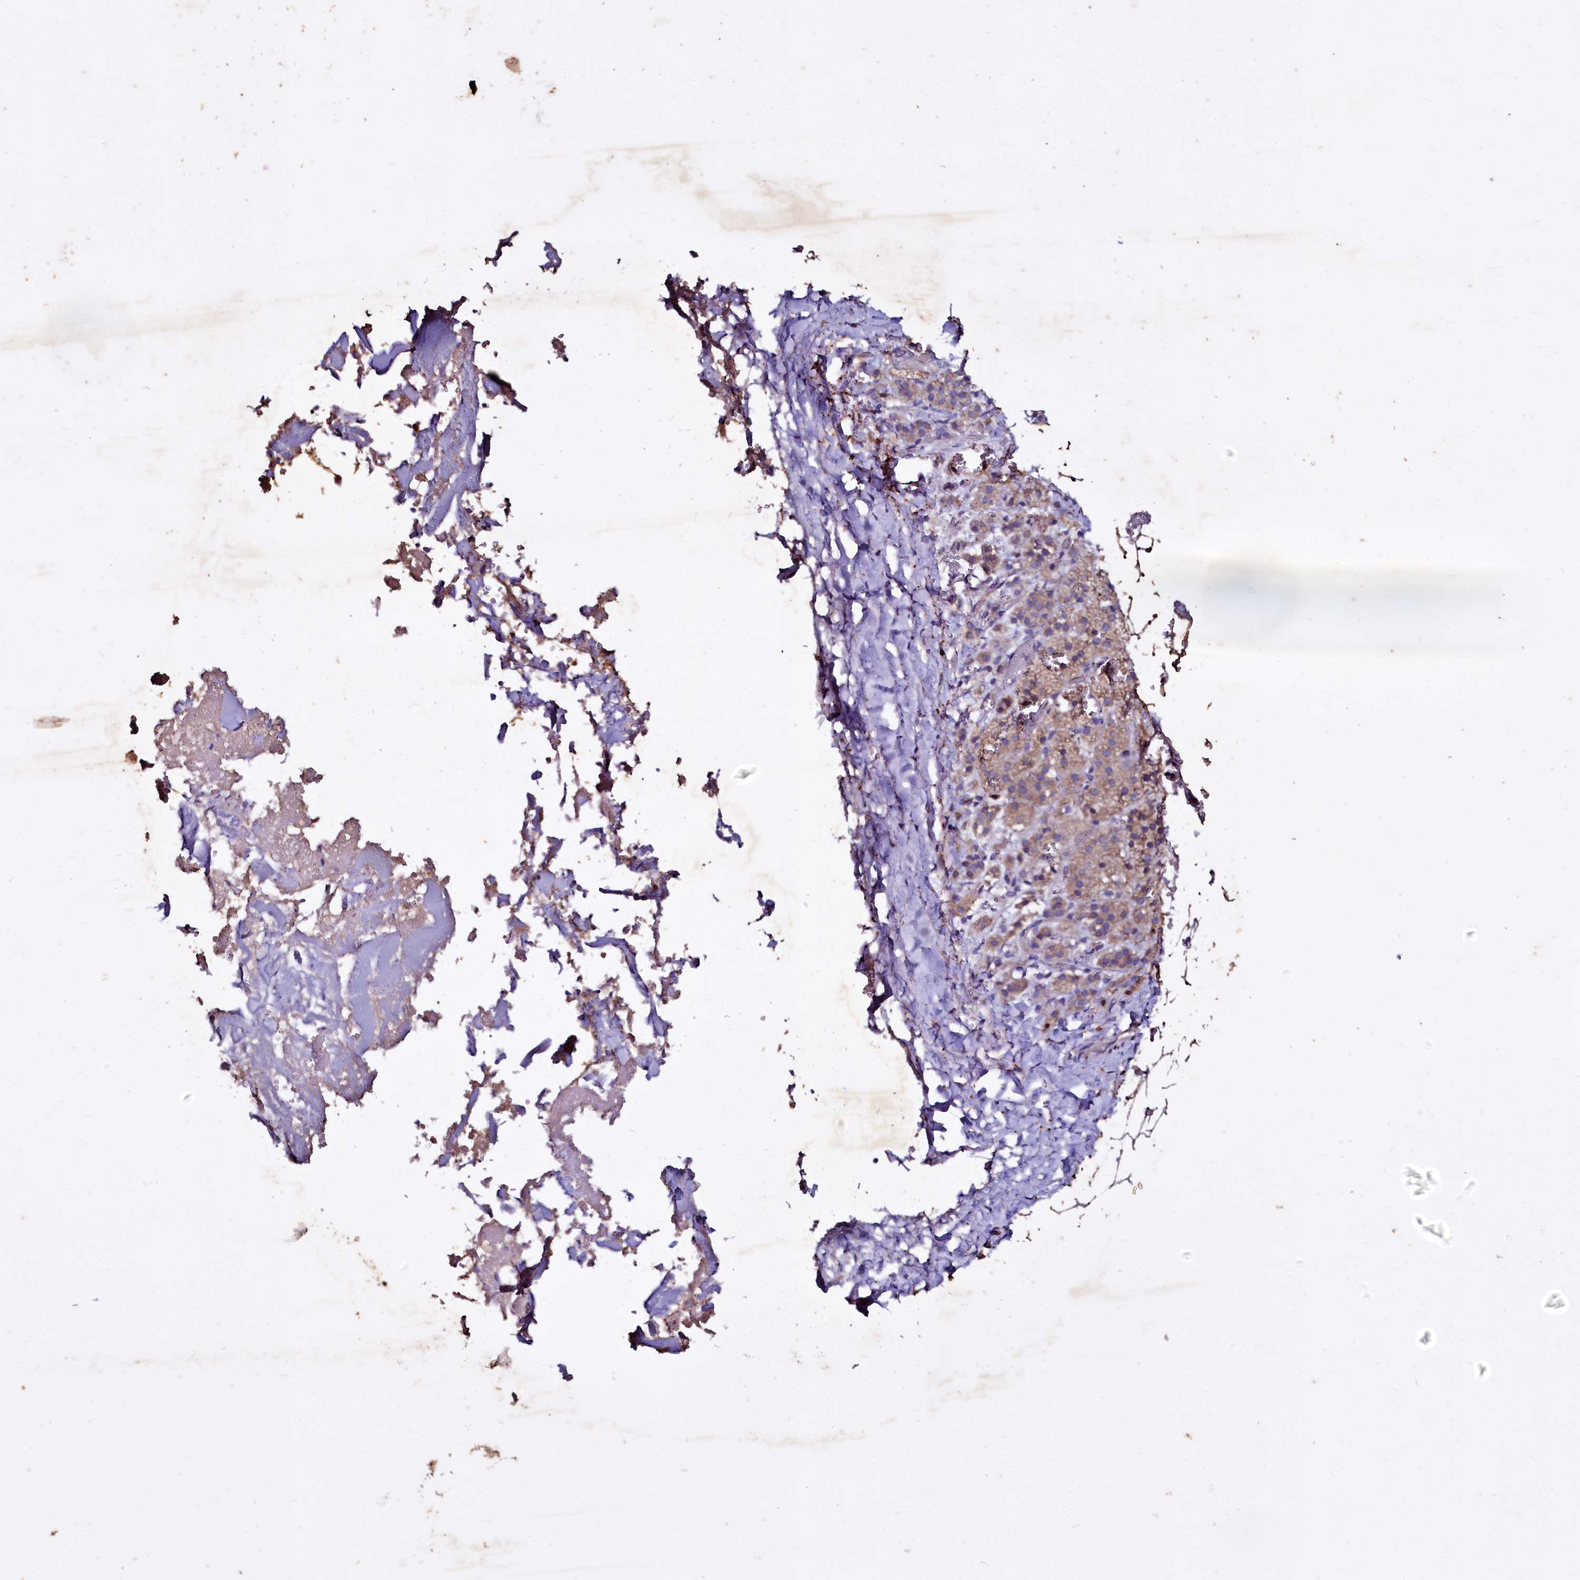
{"staining": {"intensity": "weak", "quantity": ">75%", "location": "cytoplasmic/membranous"}, "tissue": "adrenal gland", "cell_type": "Glandular cells", "image_type": "normal", "snomed": [{"axis": "morphology", "description": "Normal tissue, NOS"}, {"axis": "topography", "description": "Adrenal gland"}], "caption": "Immunohistochemistry (IHC) (DAB) staining of benign human adrenal gland shows weak cytoplasmic/membranous protein expression in about >75% of glandular cells.", "gene": "SELENOT", "patient": {"sex": "female", "age": 44}}